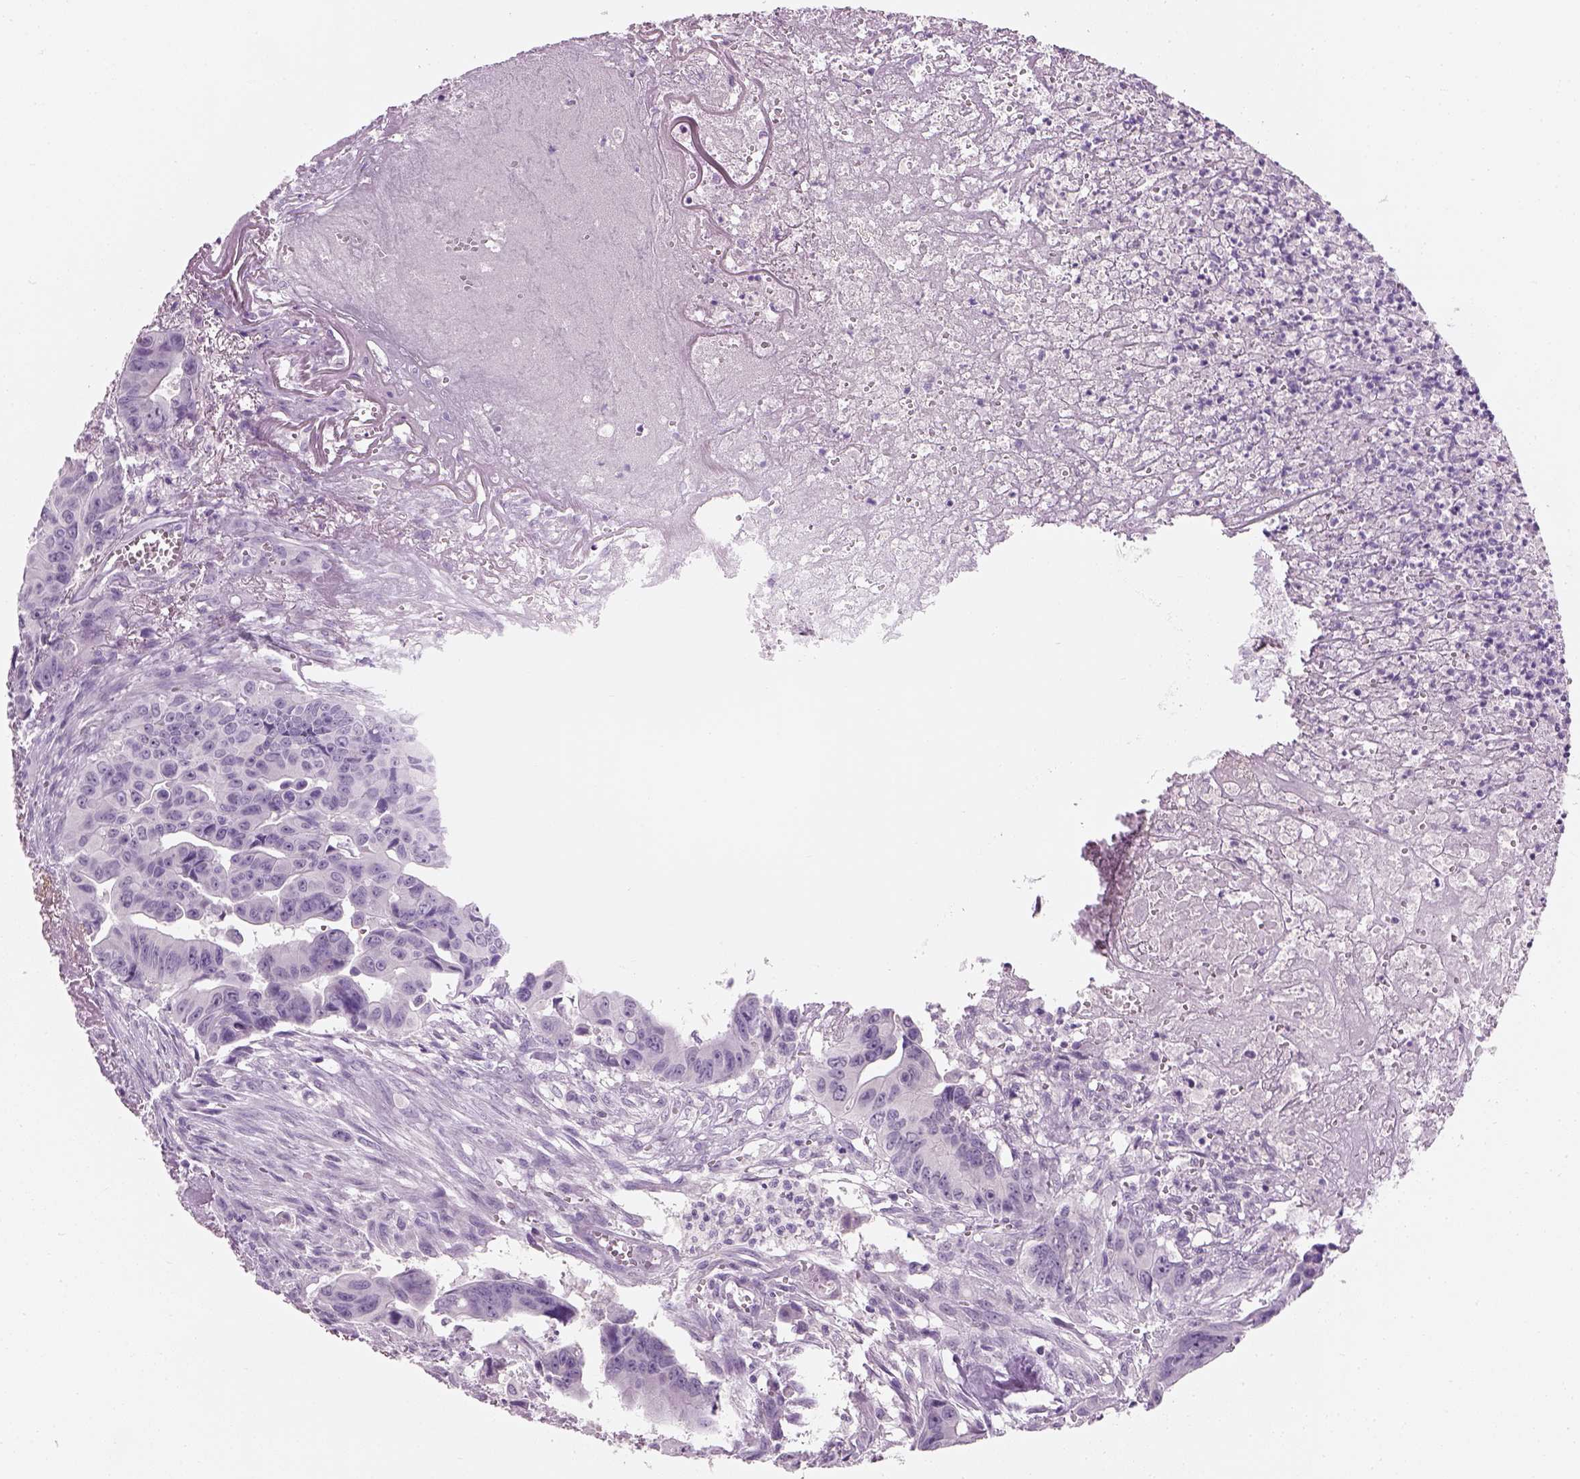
{"staining": {"intensity": "negative", "quantity": "none", "location": "none"}, "tissue": "colorectal cancer", "cell_type": "Tumor cells", "image_type": "cancer", "snomed": [{"axis": "morphology", "description": "Adenocarcinoma, NOS"}, {"axis": "topography", "description": "Colon"}], "caption": "Immunohistochemistry micrograph of neoplastic tissue: human colorectal cancer (adenocarcinoma) stained with DAB (3,3'-diaminobenzidine) exhibits no significant protein staining in tumor cells.", "gene": "TH", "patient": {"sex": "female", "age": 87}}